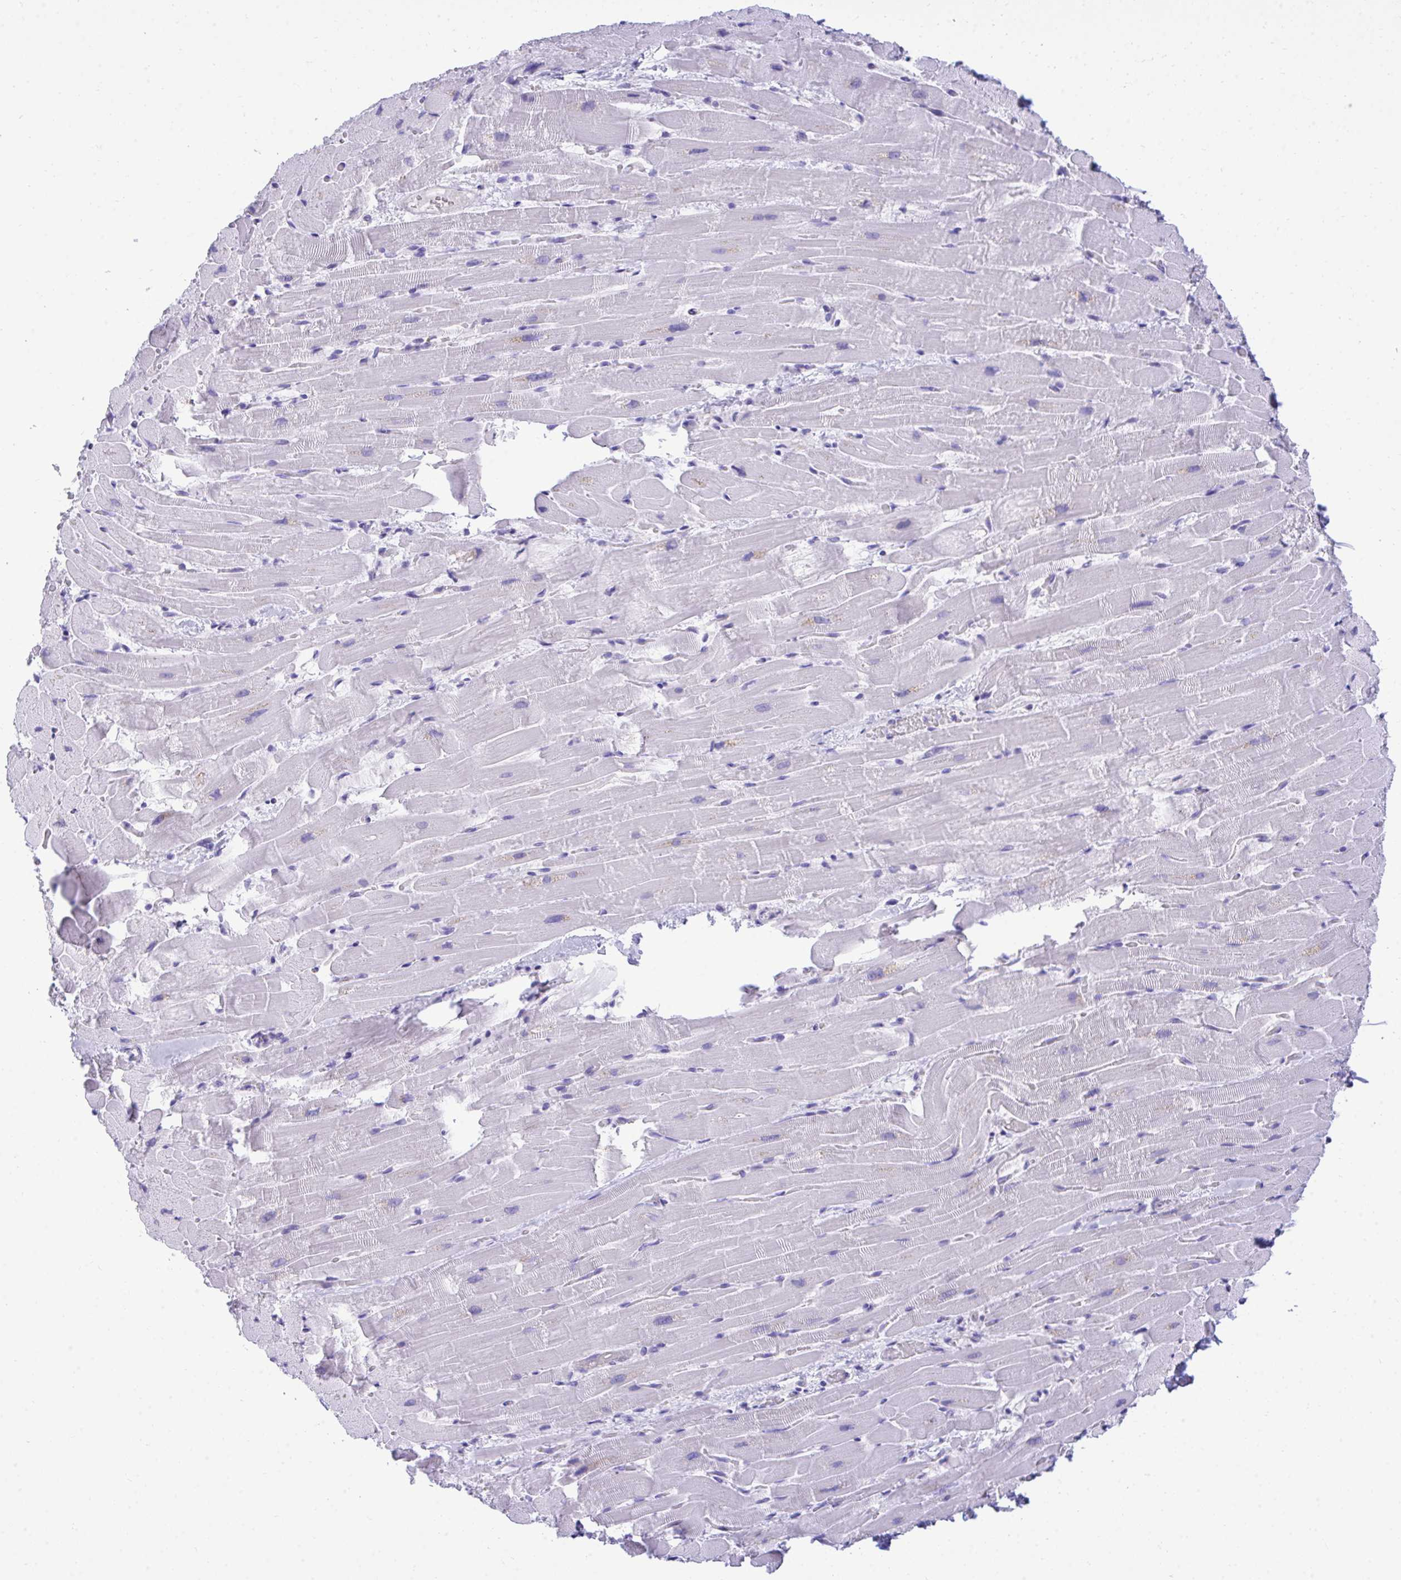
{"staining": {"intensity": "negative", "quantity": "none", "location": "none"}, "tissue": "heart muscle", "cell_type": "Cardiomyocytes", "image_type": "normal", "snomed": [{"axis": "morphology", "description": "Normal tissue, NOS"}, {"axis": "topography", "description": "Heart"}], "caption": "Immunohistochemistry (IHC) of unremarkable human heart muscle demonstrates no positivity in cardiomyocytes. (Immunohistochemistry, brightfield microscopy, high magnification).", "gene": "PGM2L1", "patient": {"sex": "male", "age": 37}}